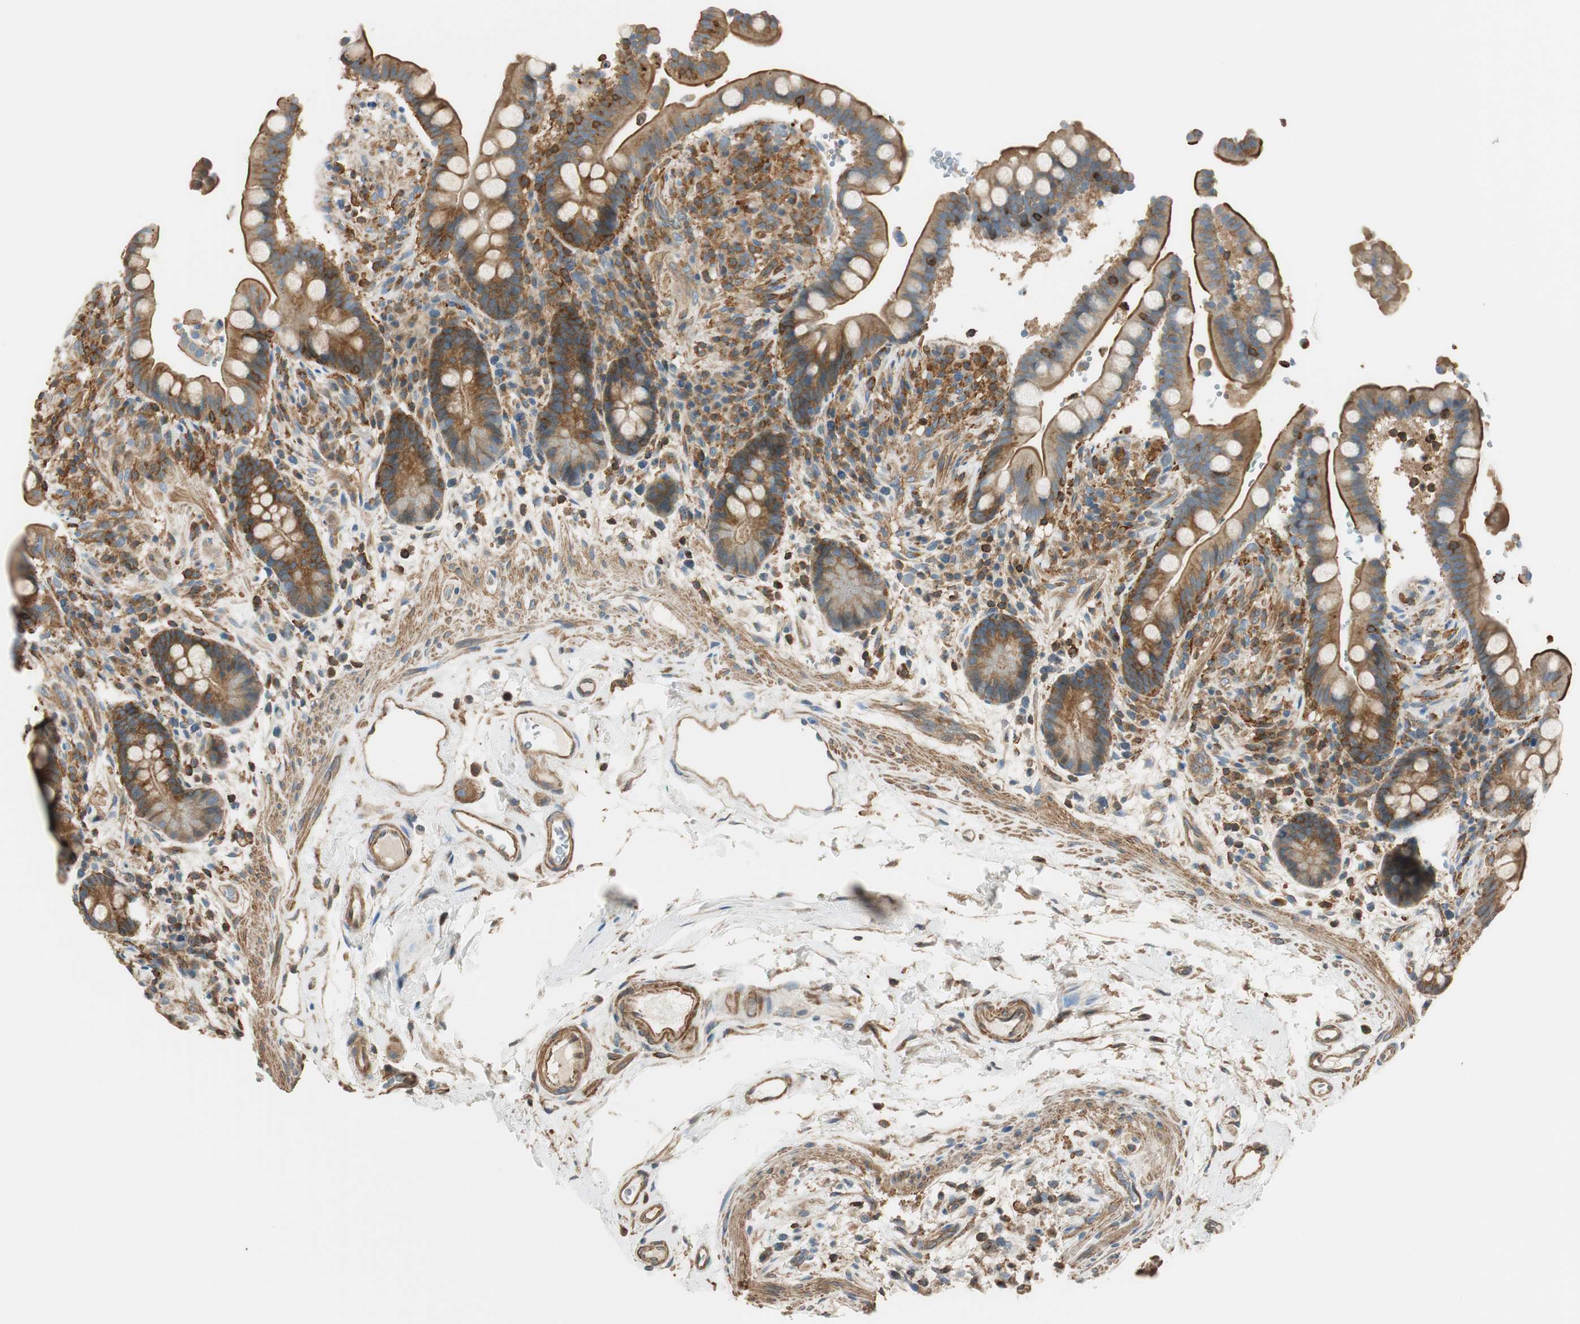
{"staining": {"intensity": "moderate", "quantity": ">75%", "location": "cytoplasmic/membranous"}, "tissue": "colon", "cell_type": "Endothelial cells", "image_type": "normal", "snomed": [{"axis": "morphology", "description": "Normal tissue, NOS"}, {"axis": "topography", "description": "Colon"}], "caption": "The image exhibits staining of normal colon, revealing moderate cytoplasmic/membranous protein expression (brown color) within endothelial cells.", "gene": "PI4K2B", "patient": {"sex": "male", "age": 73}}